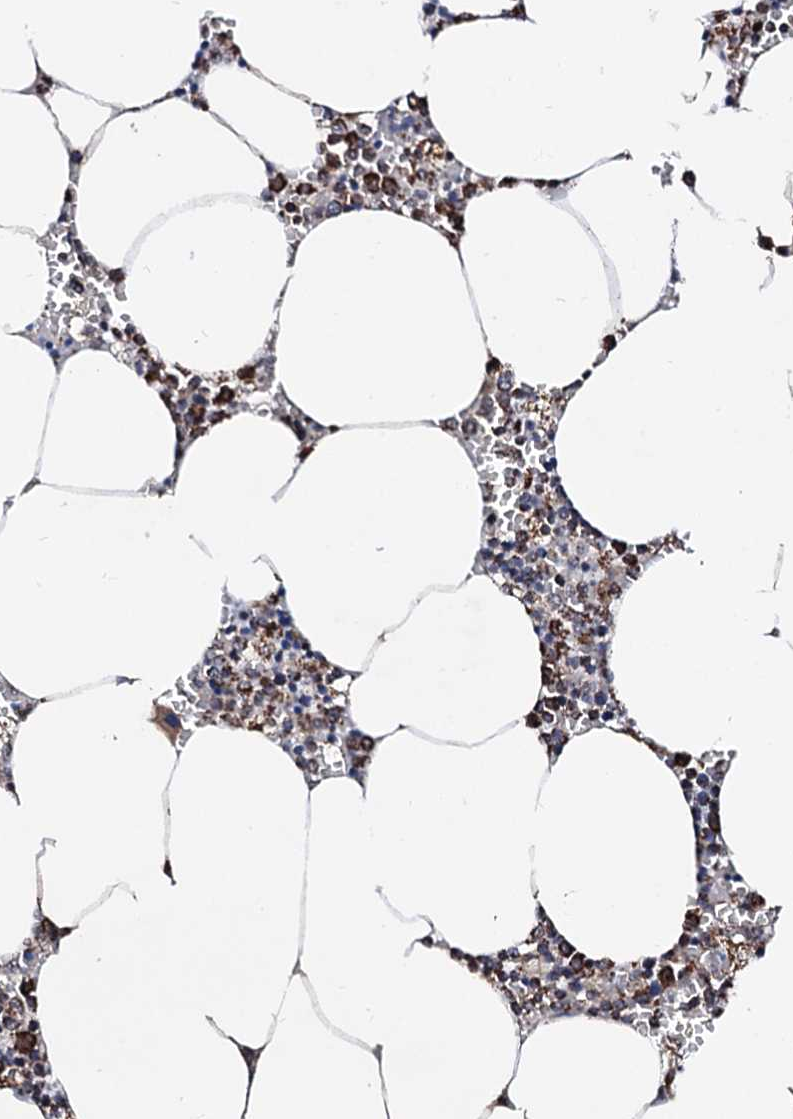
{"staining": {"intensity": "strong", "quantity": "25%-75%", "location": "cytoplasmic/membranous"}, "tissue": "bone marrow", "cell_type": "Hematopoietic cells", "image_type": "normal", "snomed": [{"axis": "morphology", "description": "Normal tissue, NOS"}, {"axis": "topography", "description": "Bone marrow"}], "caption": "Protein expression analysis of normal bone marrow demonstrates strong cytoplasmic/membranous expression in about 25%-75% of hematopoietic cells. Immunohistochemistry stains the protein of interest in brown and the nuclei are stained blue.", "gene": "SECISBP2L", "patient": {"sex": "male", "age": 70}}